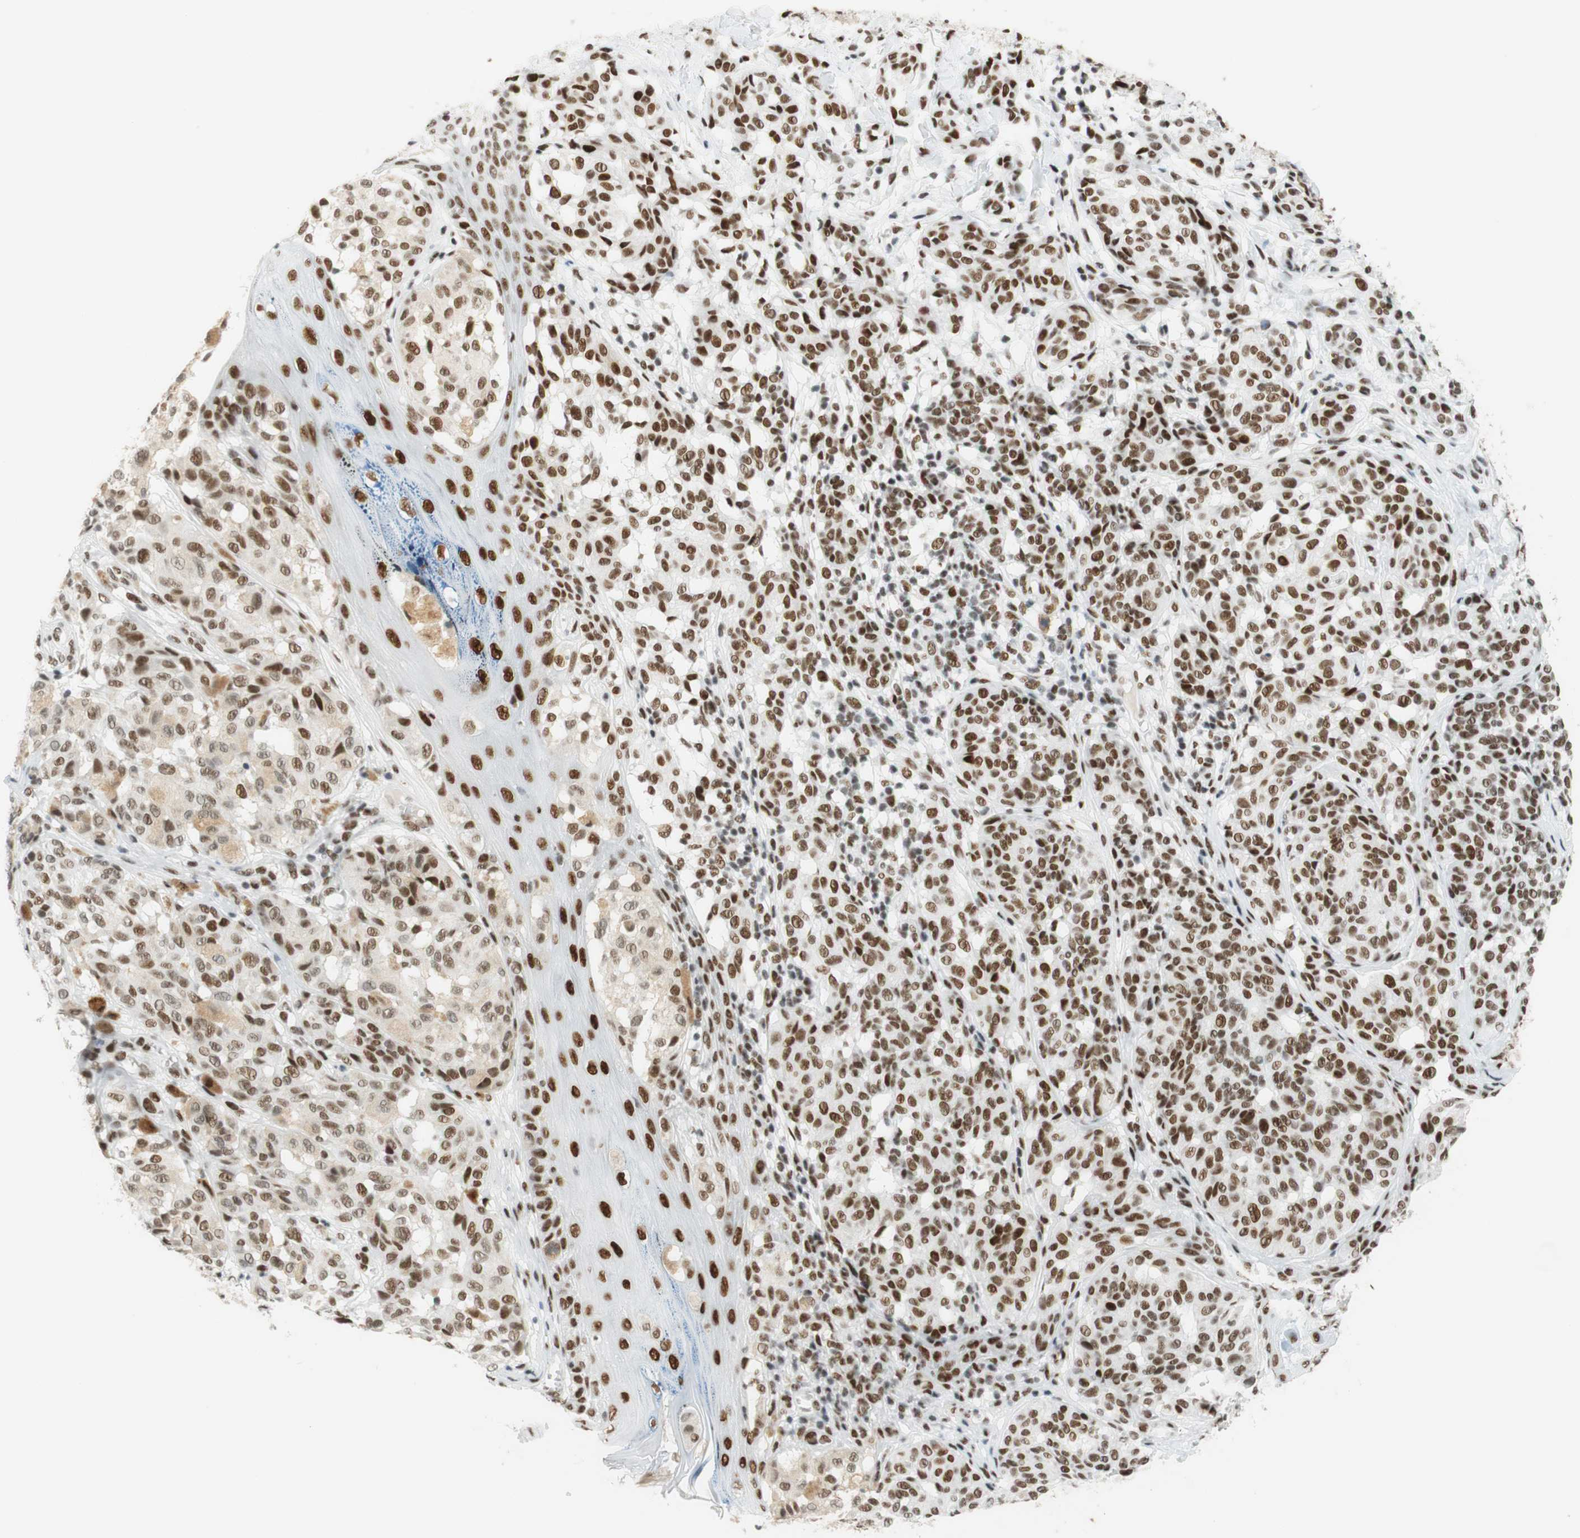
{"staining": {"intensity": "moderate", "quantity": ">75%", "location": "nuclear"}, "tissue": "melanoma", "cell_type": "Tumor cells", "image_type": "cancer", "snomed": [{"axis": "morphology", "description": "Malignant melanoma, NOS"}, {"axis": "topography", "description": "Skin"}], "caption": "Melanoma stained for a protein exhibits moderate nuclear positivity in tumor cells.", "gene": "RNF20", "patient": {"sex": "female", "age": 46}}